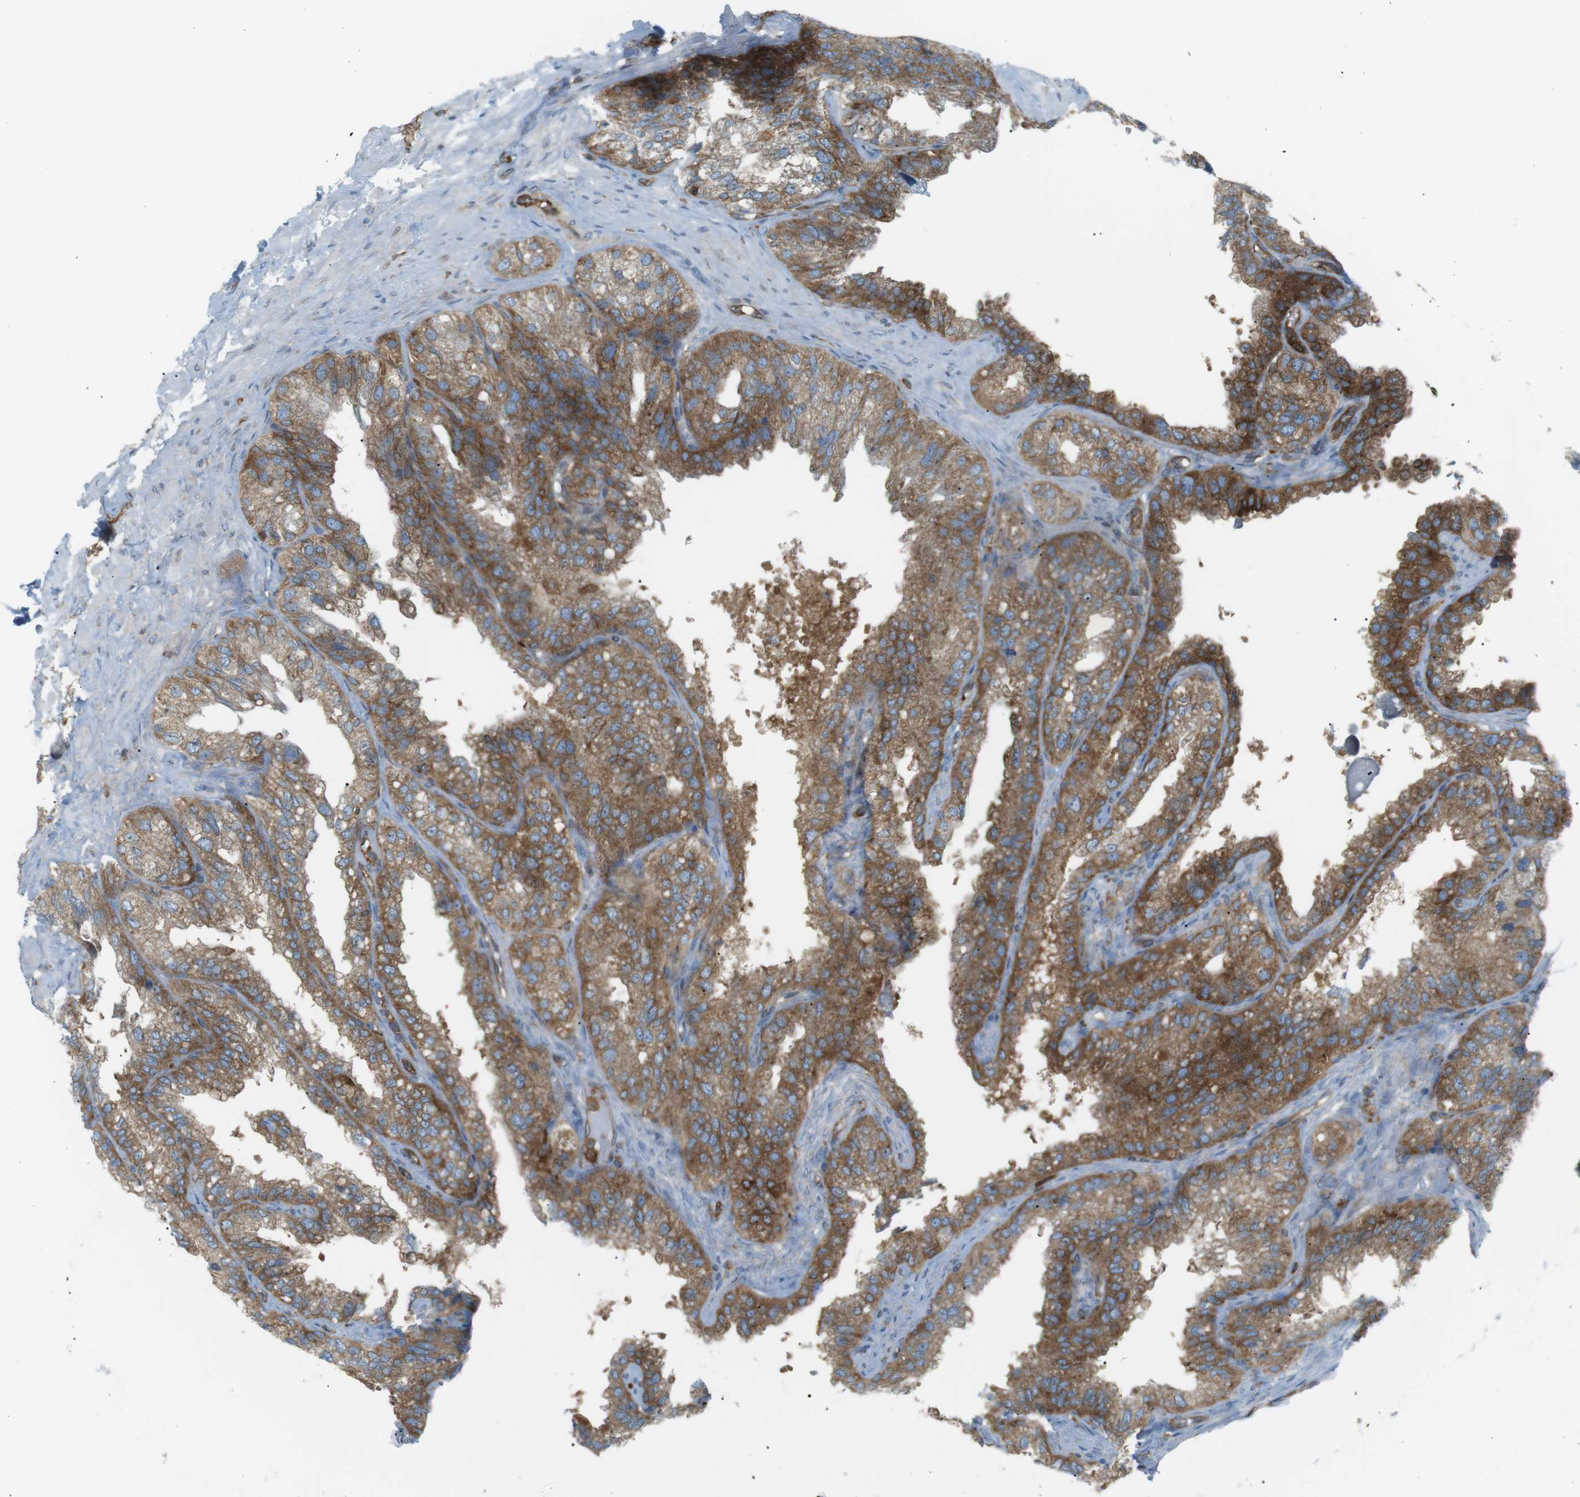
{"staining": {"intensity": "moderate", "quantity": ">75%", "location": "cytoplasmic/membranous"}, "tissue": "seminal vesicle", "cell_type": "Glandular cells", "image_type": "normal", "snomed": [{"axis": "morphology", "description": "Normal tissue, NOS"}, {"axis": "topography", "description": "Seminal veicle"}], "caption": "DAB immunohistochemical staining of unremarkable seminal vesicle exhibits moderate cytoplasmic/membranous protein positivity in approximately >75% of glandular cells.", "gene": "FLII", "patient": {"sex": "male", "age": 68}}